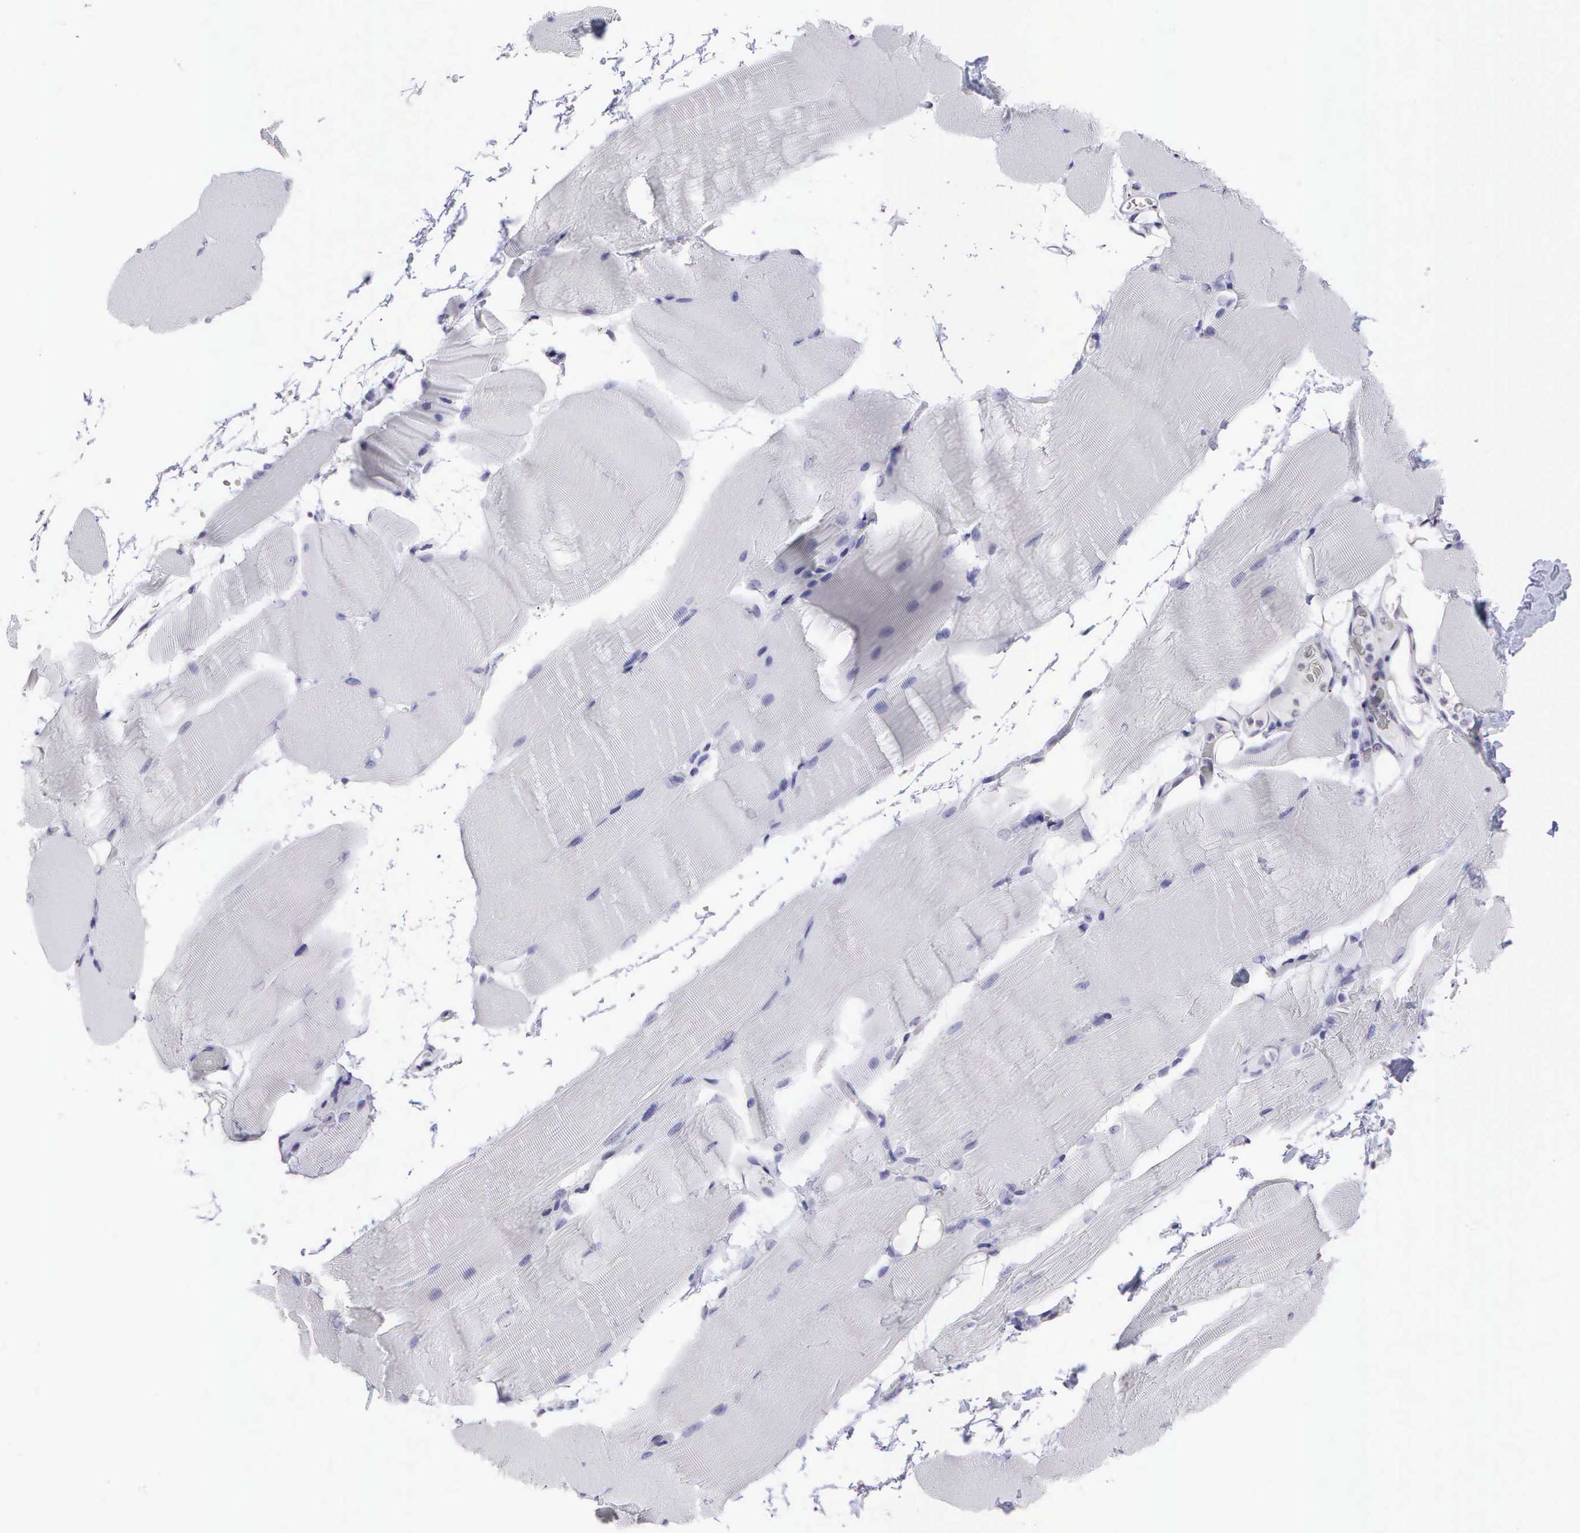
{"staining": {"intensity": "negative", "quantity": "none", "location": "none"}, "tissue": "skeletal muscle", "cell_type": "Myocytes", "image_type": "normal", "snomed": [{"axis": "morphology", "description": "Normal tissue, NOS"}, {"axis": "topography", "description": "Skeletal muscle"}, {"axis": "topography", "description": "Parathyroid gland"}], "caption": "IHC of unremarkable human skeletal muscle displays no staining in myocytes. (DAB (3,3'-diaminobenzidine) immunohistochemistry, high magnification).", "gene": "CD8A", "patient": {"sex": "female", "age": 37}}